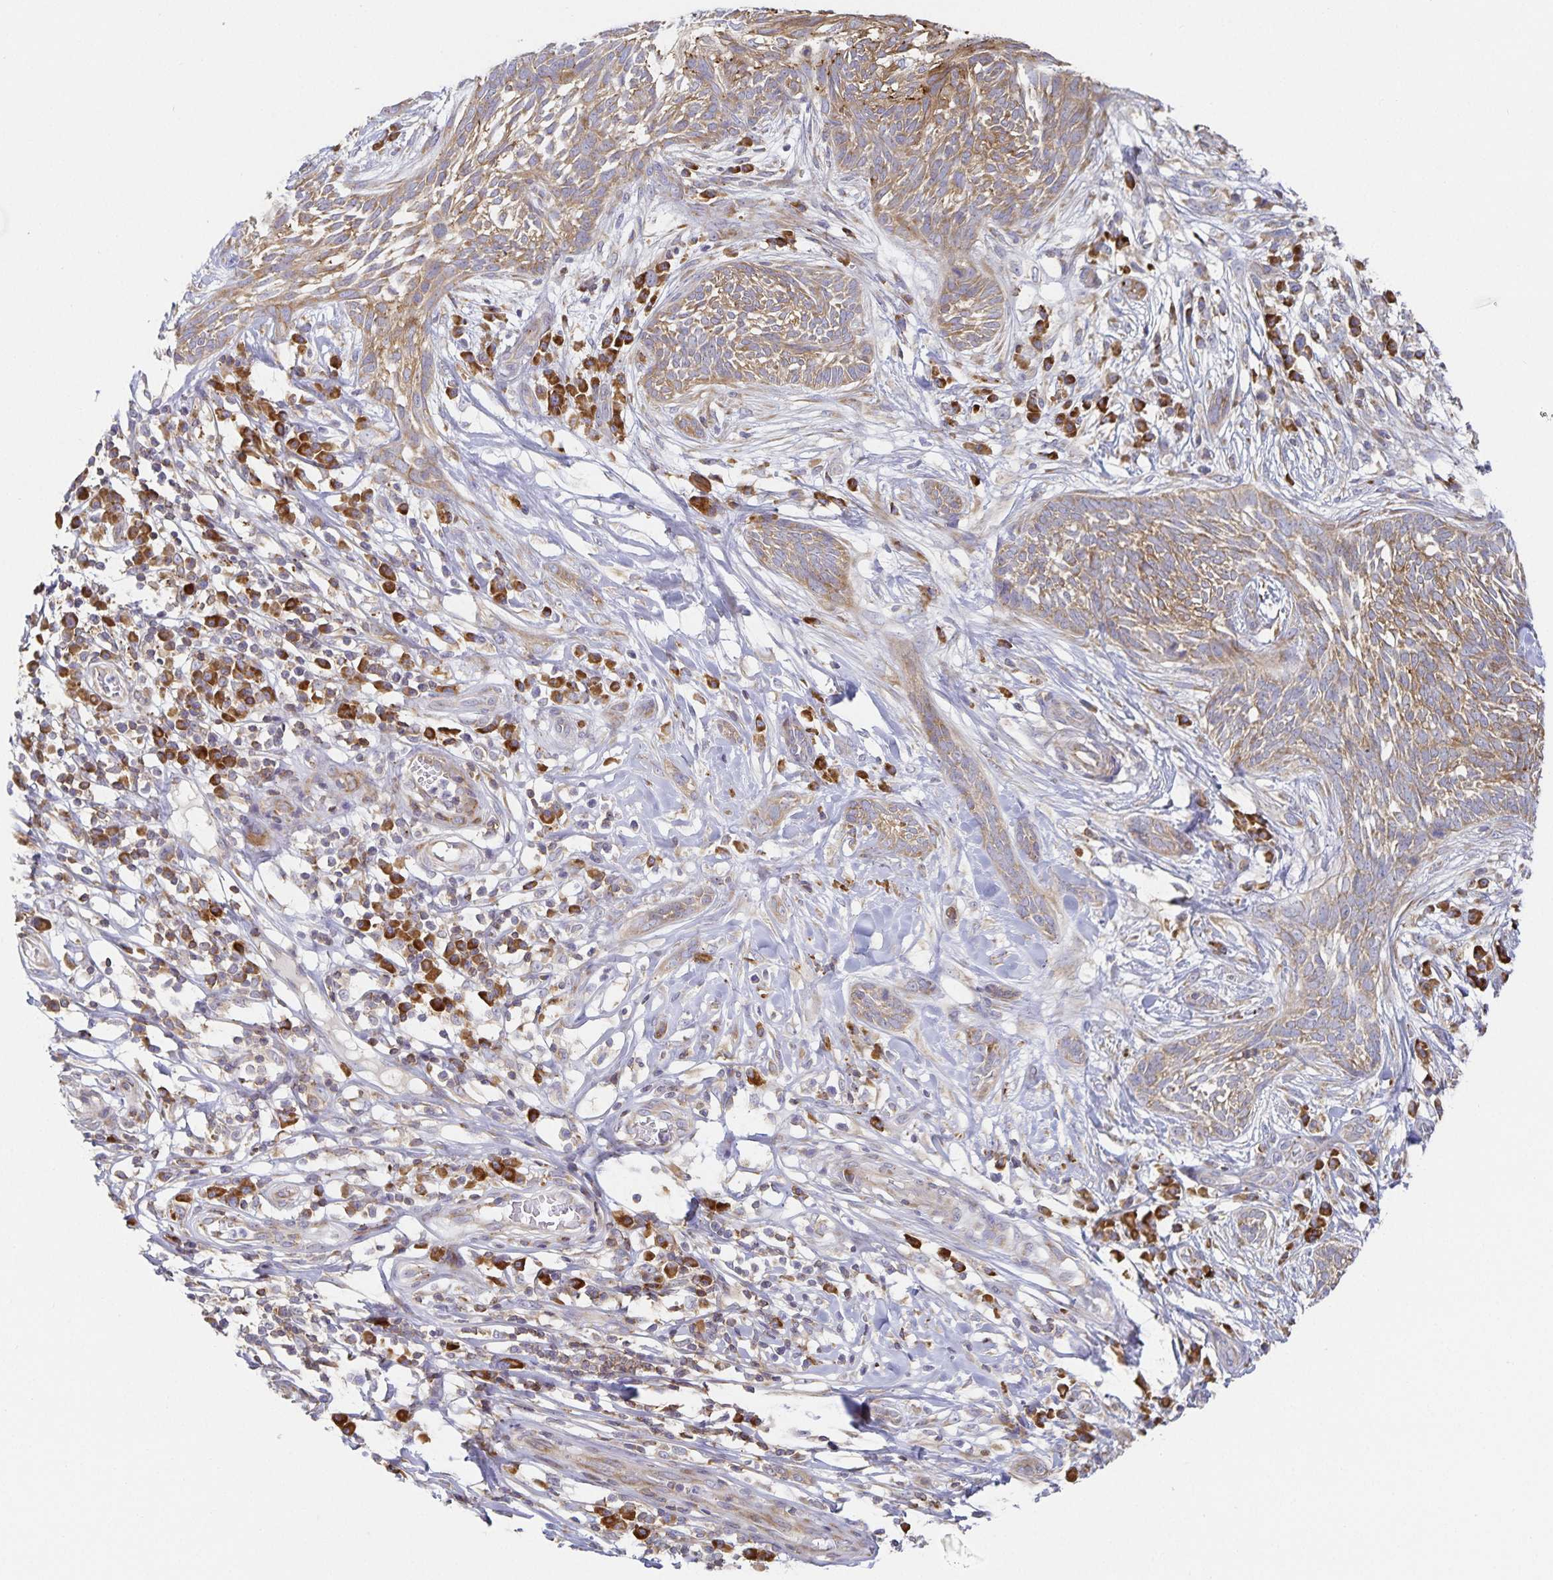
{"staining": {"intensity": "weak", "quantity": ">75%", "location": "cytoplasmic/membranous"}, "tissue": "skin cancer", "cell_type": "Tumor cells", "image_type": "cancer", "snomed": [{"axis": "morphology", "description": "Basal cell carcinoma"}, {"axis": "topography", "description": "Skin"}, {"axis": "topography", "description": "Skin, foot"}], "caption": "A low amount of weak cytoplasmic/membranous staining is present in approximately >75% of tumor cells in basal cell carcinoma (skin) tissue.", "gene": "NOMO1", "patient": {"sex": "female", "age": 86}}